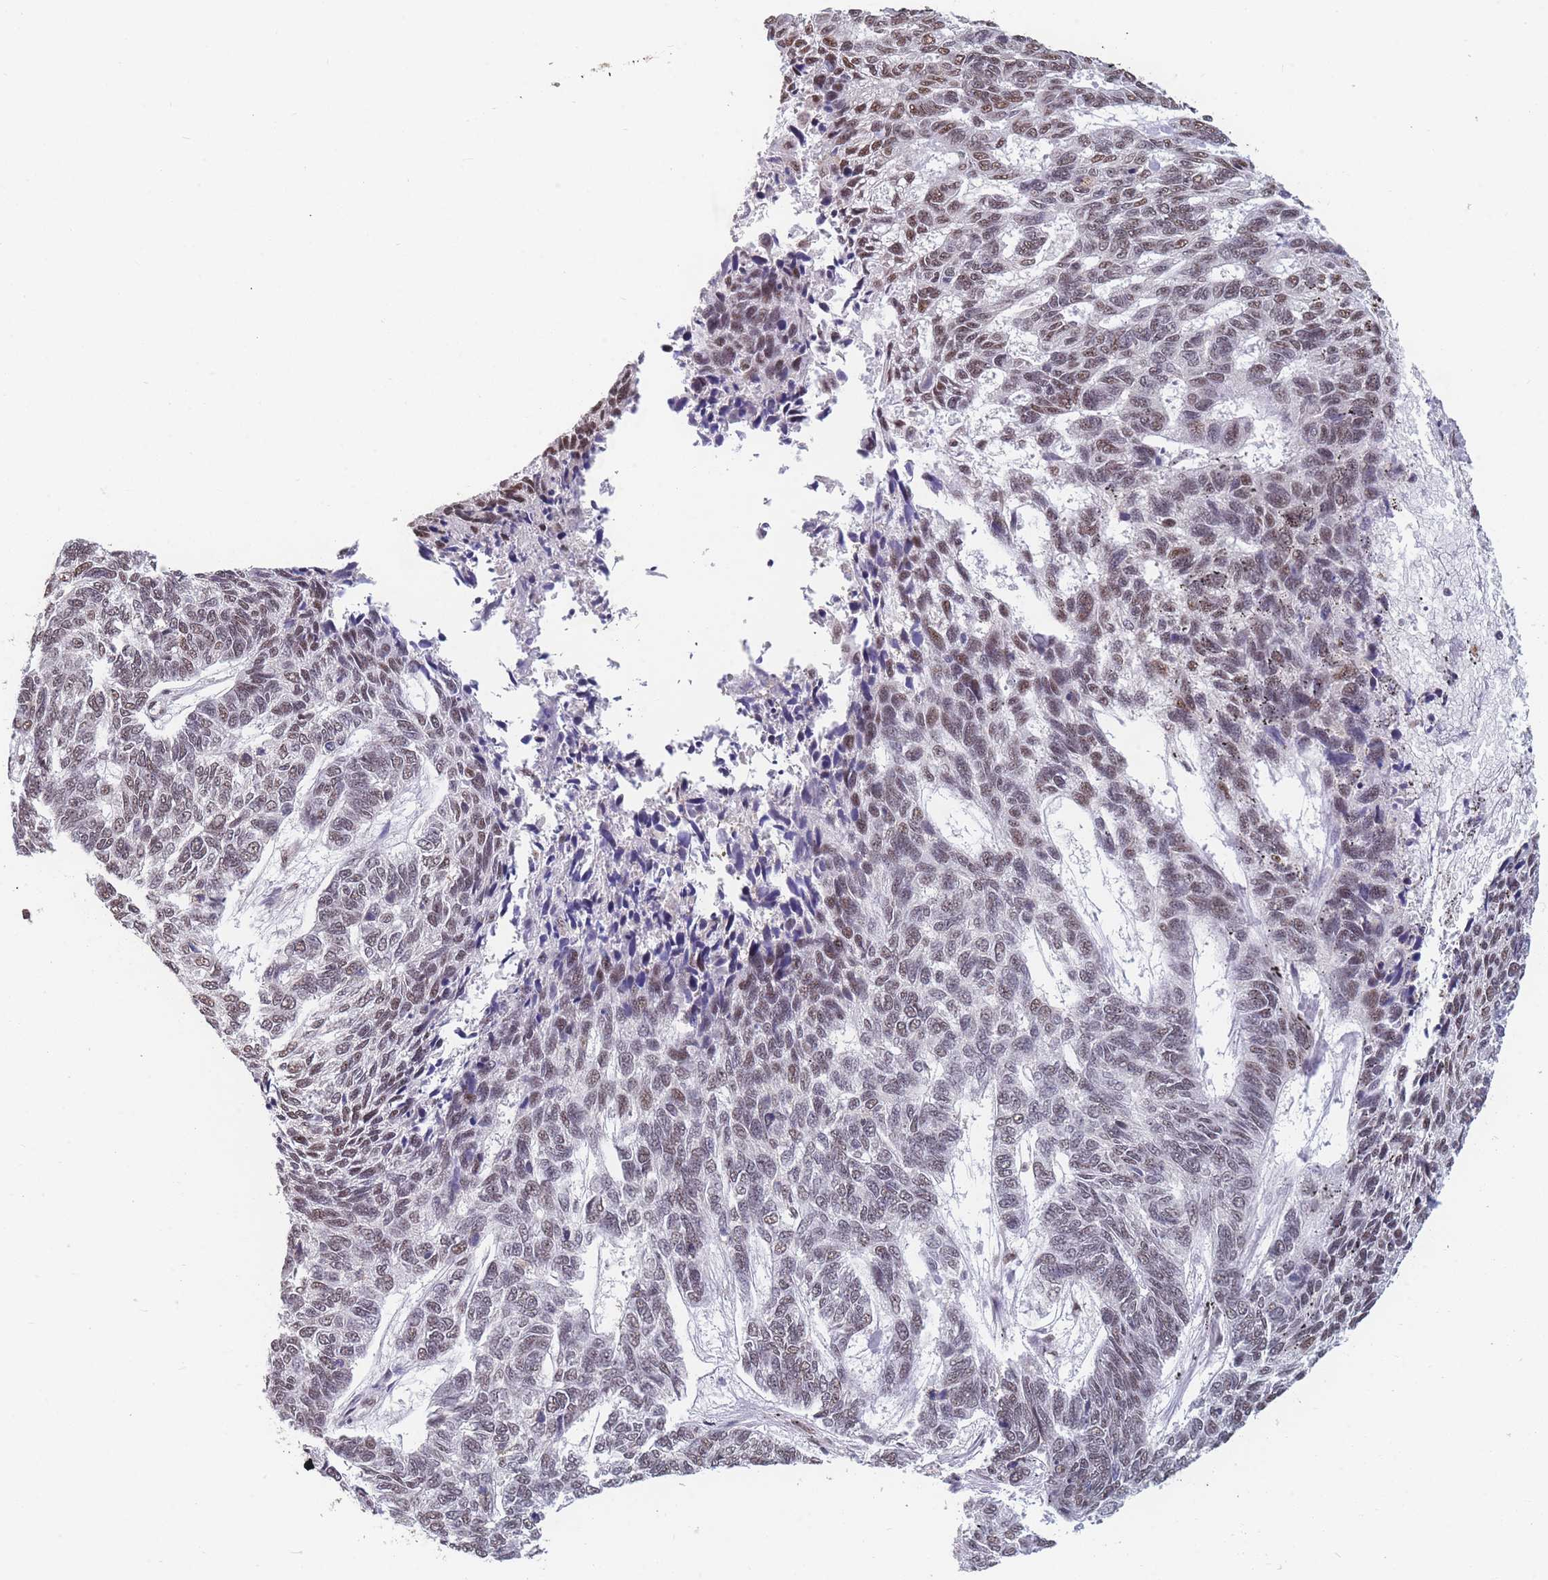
{"staining": {"intensity": "weak", "quantity": ">75%", "location": "nuclear"}, "tissue": "skin cancer", "cell_type": "Tumor cells", "image_type": "cancer", "snomed": [{"axis": "morphology", "description": "Basal cell carcinoma"}, {"axis": "topography", "description": "Skin"}], "caption": "High-magnification brightfield microscopy of basal cell carcinoma (skin) stained with DAB (brown) and counterstained with hematoxylin (blue). tumor cells exhibit weak nuclear expression is appreciated in approximately>75% of cells.", "gene": "SNRPA1", "patient": {"sex": "female", "age": 65}}